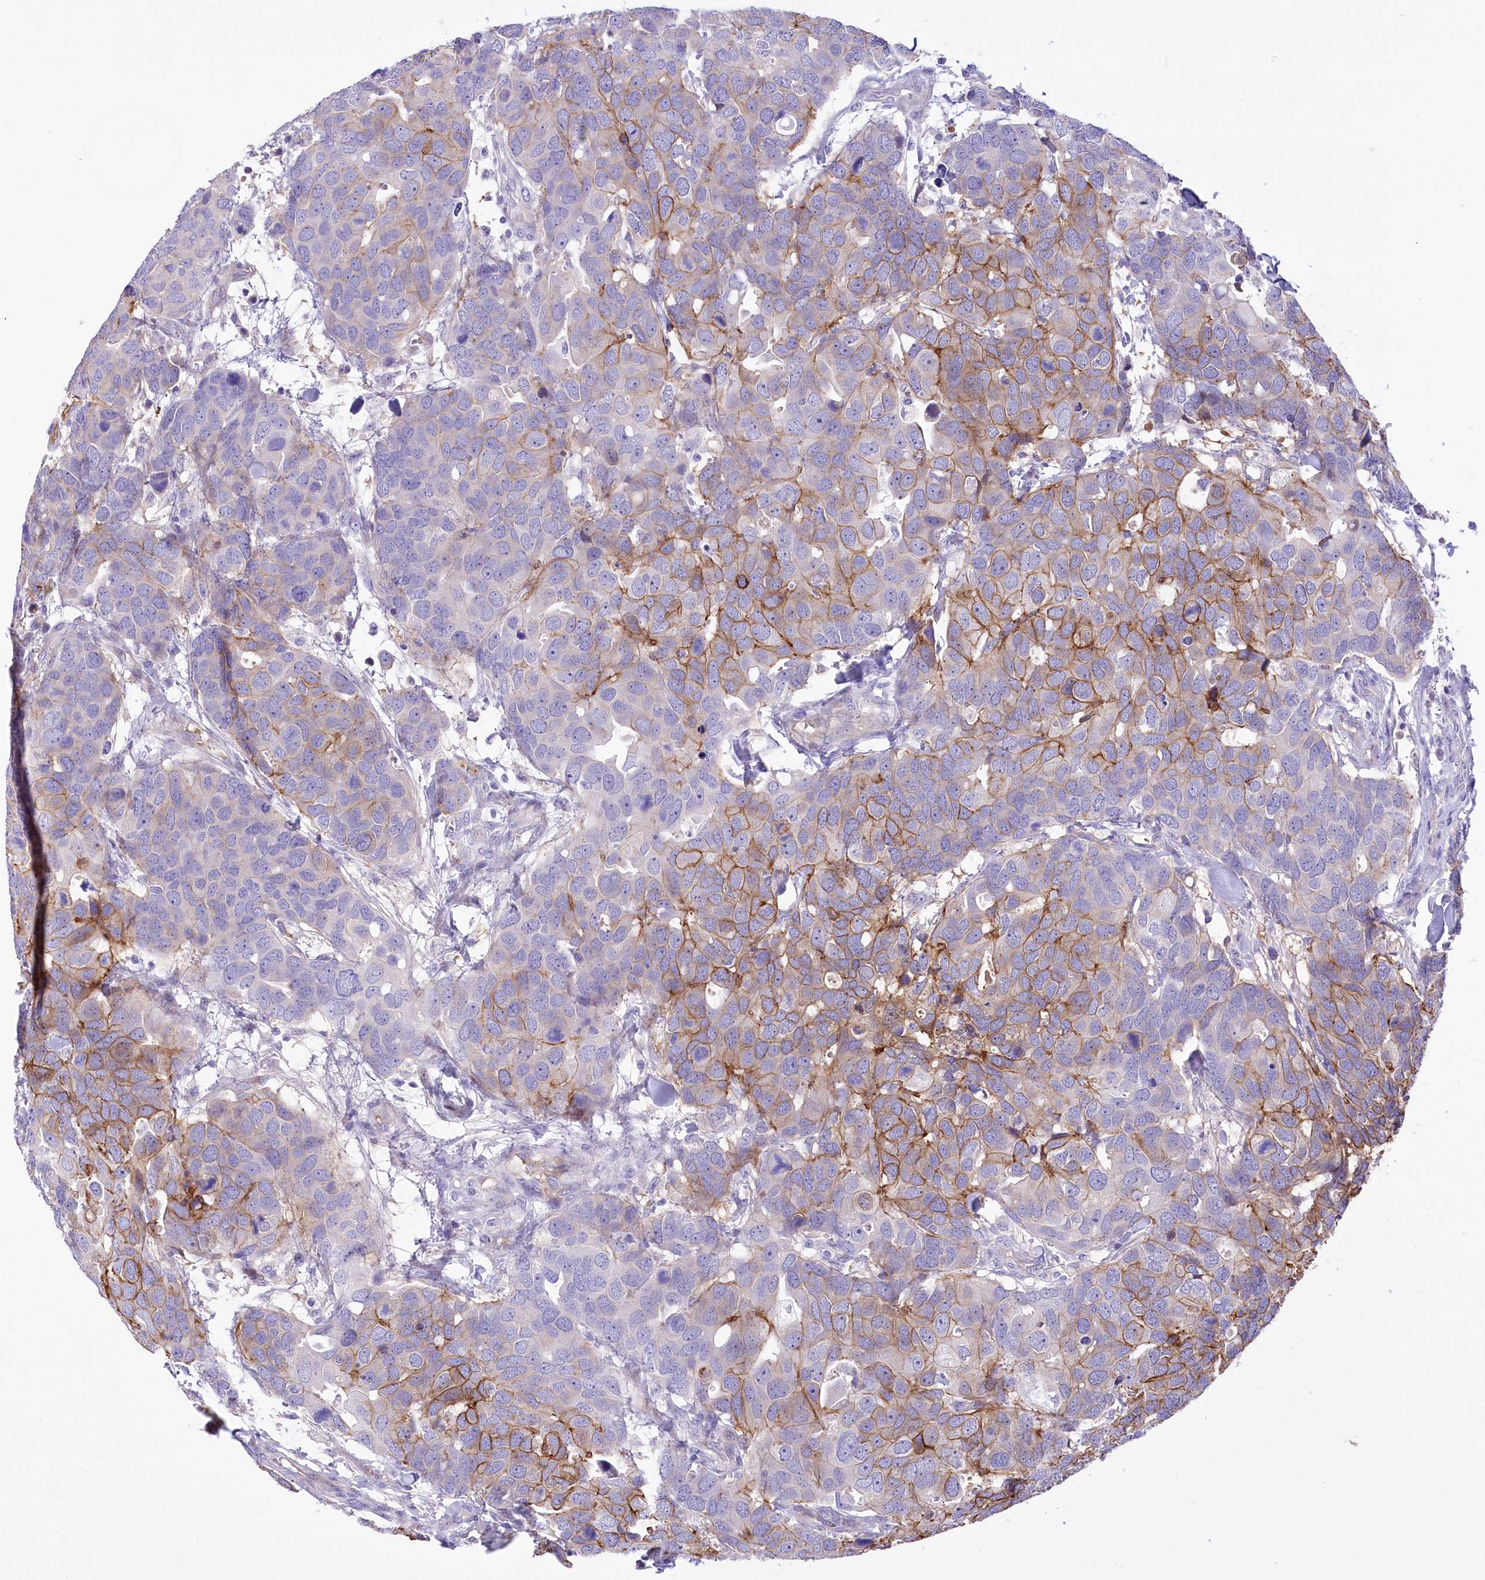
{"staining": {"intensity": "moderate", "quantity": "25%-75%", "location": "cytoplasmic/membranous"}, "tissue": "breast cancer", "cell_type": "Tumor cells", "image_type": "cancer", "snomed": [{"axis": "morphology", "description": "Duct carcinoma"}, {"axis": "topography", "description": "Breast"}], "caption": "High-power microscopy captured an immunohistochemistry (IHC) micrograph of invasive ductal carcinoma (breast), revealing moderate cytoplasmic/membranous staining in approximately 25%-75% of tumor cells. (IHC, brightfield microscopy, high magnification).", "gene": "CEP164", "patient": {"sex": "female", "age": 83}}